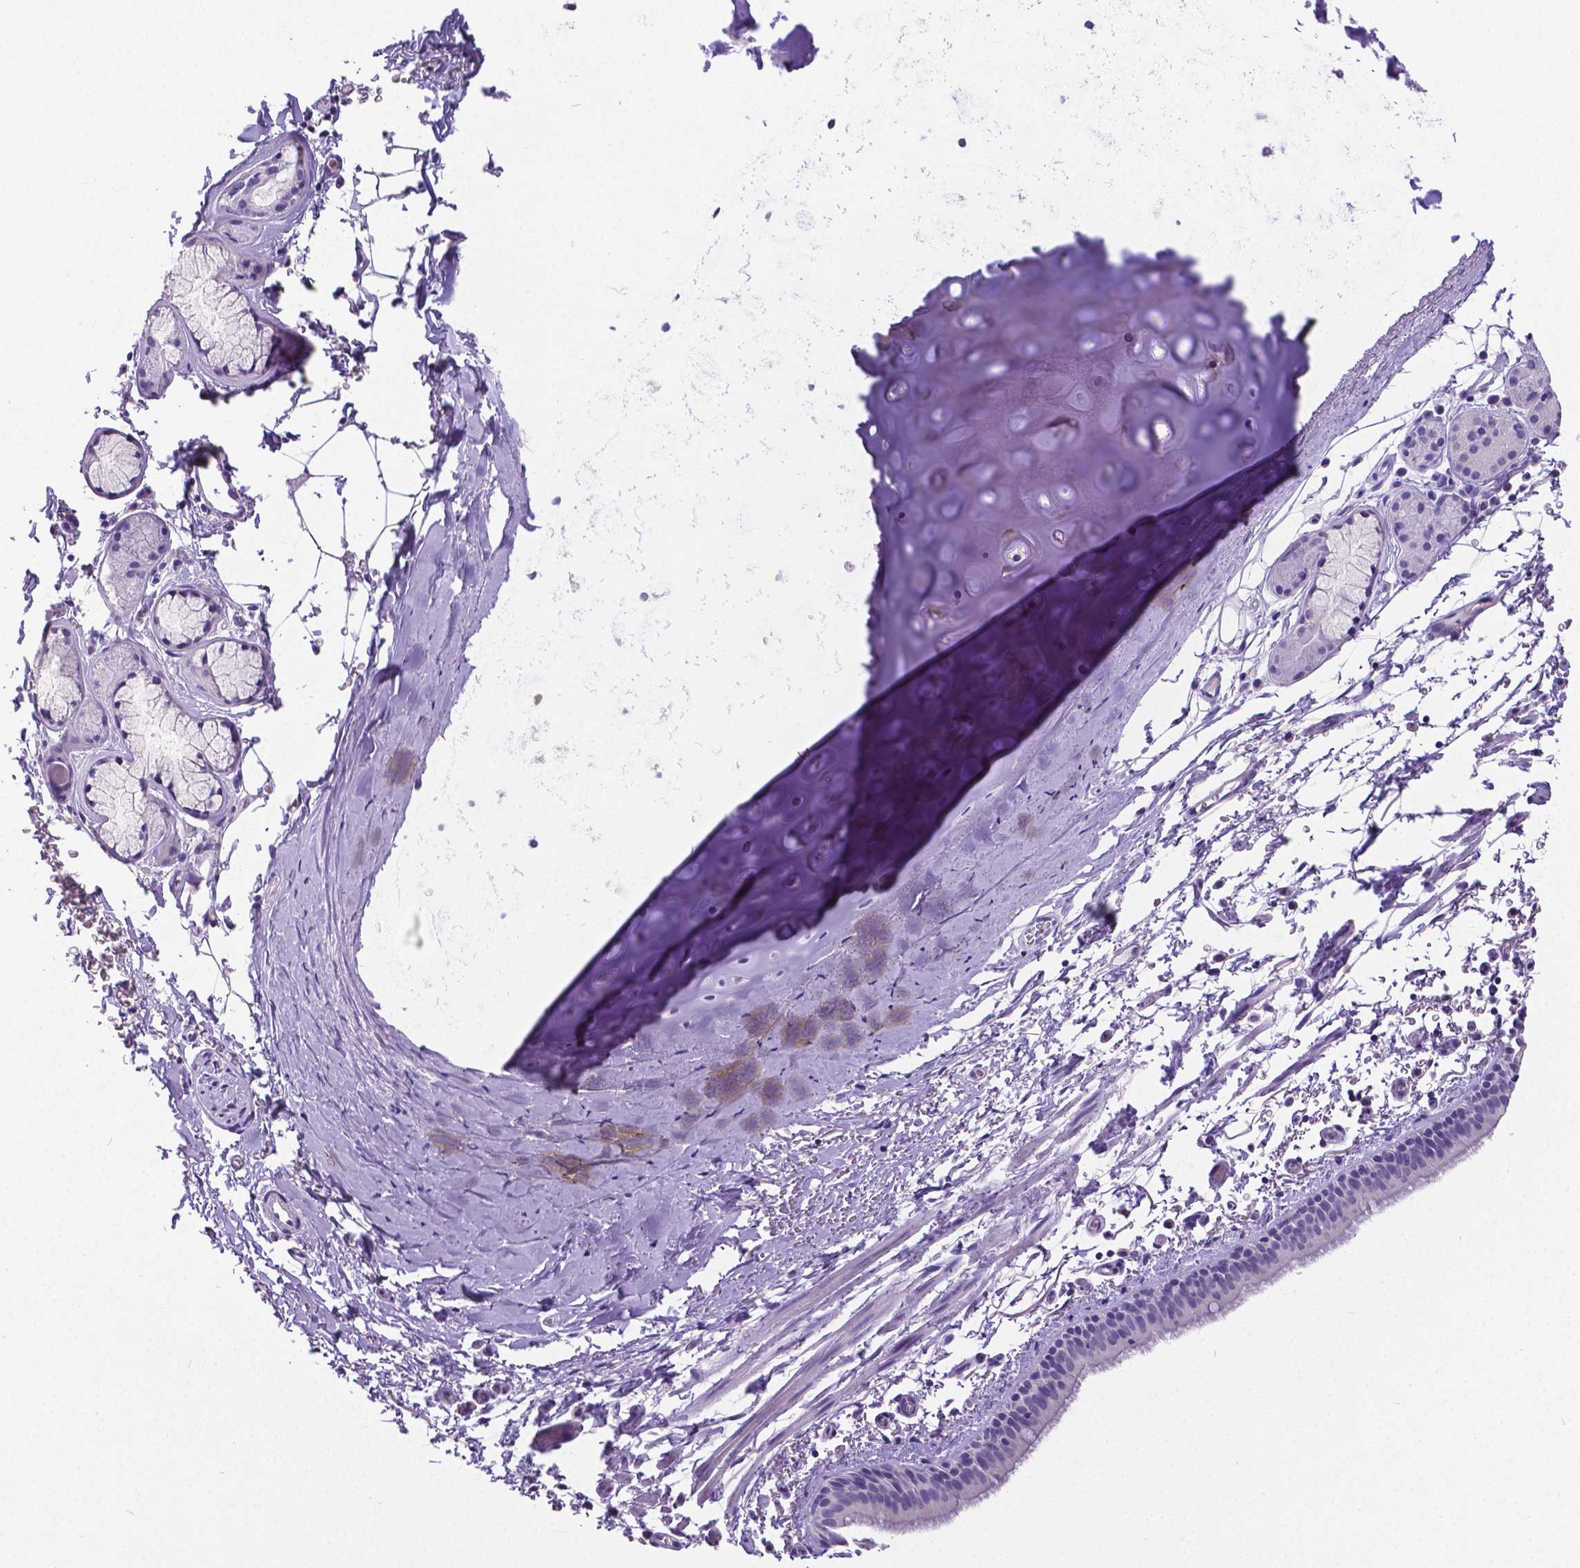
{"staining": {"intensity": "negative", "quantity": "none", "location": "none"}, "tissue": "bronchus", "cell_type": "Respiratory epithelial cells", "image_type": "normal", "snomed": [{"axis": "morphology", "description": "Normal tissue, NOS"}, {"axis": "topography", "description": "Bronchus"}], "caption": "Micrograph shows no protein staining in respiratory epithelial cells of normal bronchus. (DAB (3,3'-diaminobenzidine) immunohistochemistry (IHC) with hematoxylin counter stain).", "gene": "SATB2", "patient": {"sex": "female", "age": 61}}